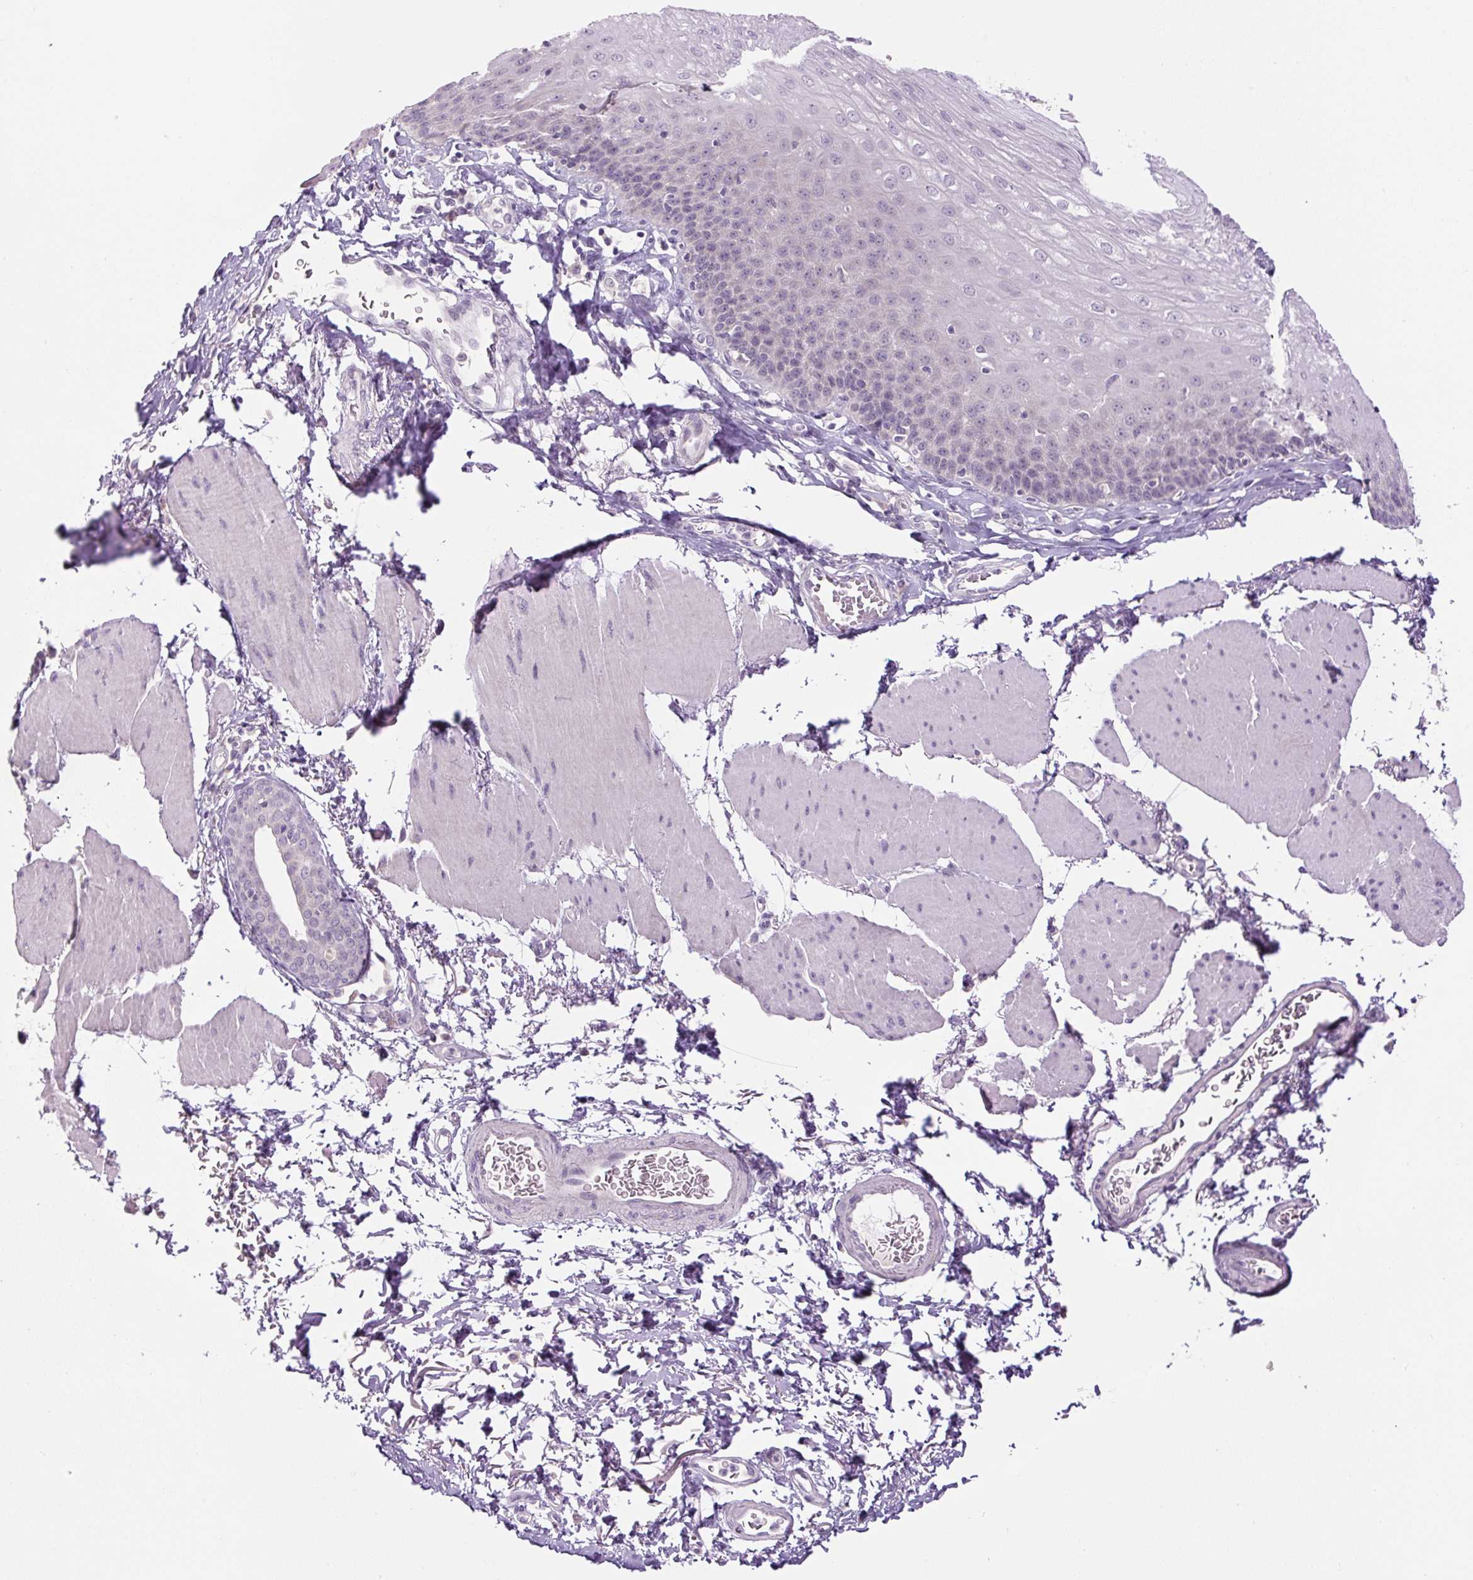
{"staining": {"intensity": "negative", "quantity": "none", "location": "none"}, "tissue": "esophagus", "cell_type": "Squamous epithelial cells", "image_type": "normal", "snomed": [{"axis": "morphology", "description": "Normal tissue, NOS"}, {"axis": "topography", "description": "Esophagus"}], "caption": "Immunohistochemical staining of benign human esophagus exhibits no significant positivity in squamous epithelial cells. The staining was performed using DAB to visualize the protein expression in brown, while the nuclei were stained in blue with hematoxylin (Magnification: 20x).", "gene": "FABP7", "patient": {"sex": "female", "age": 81}}